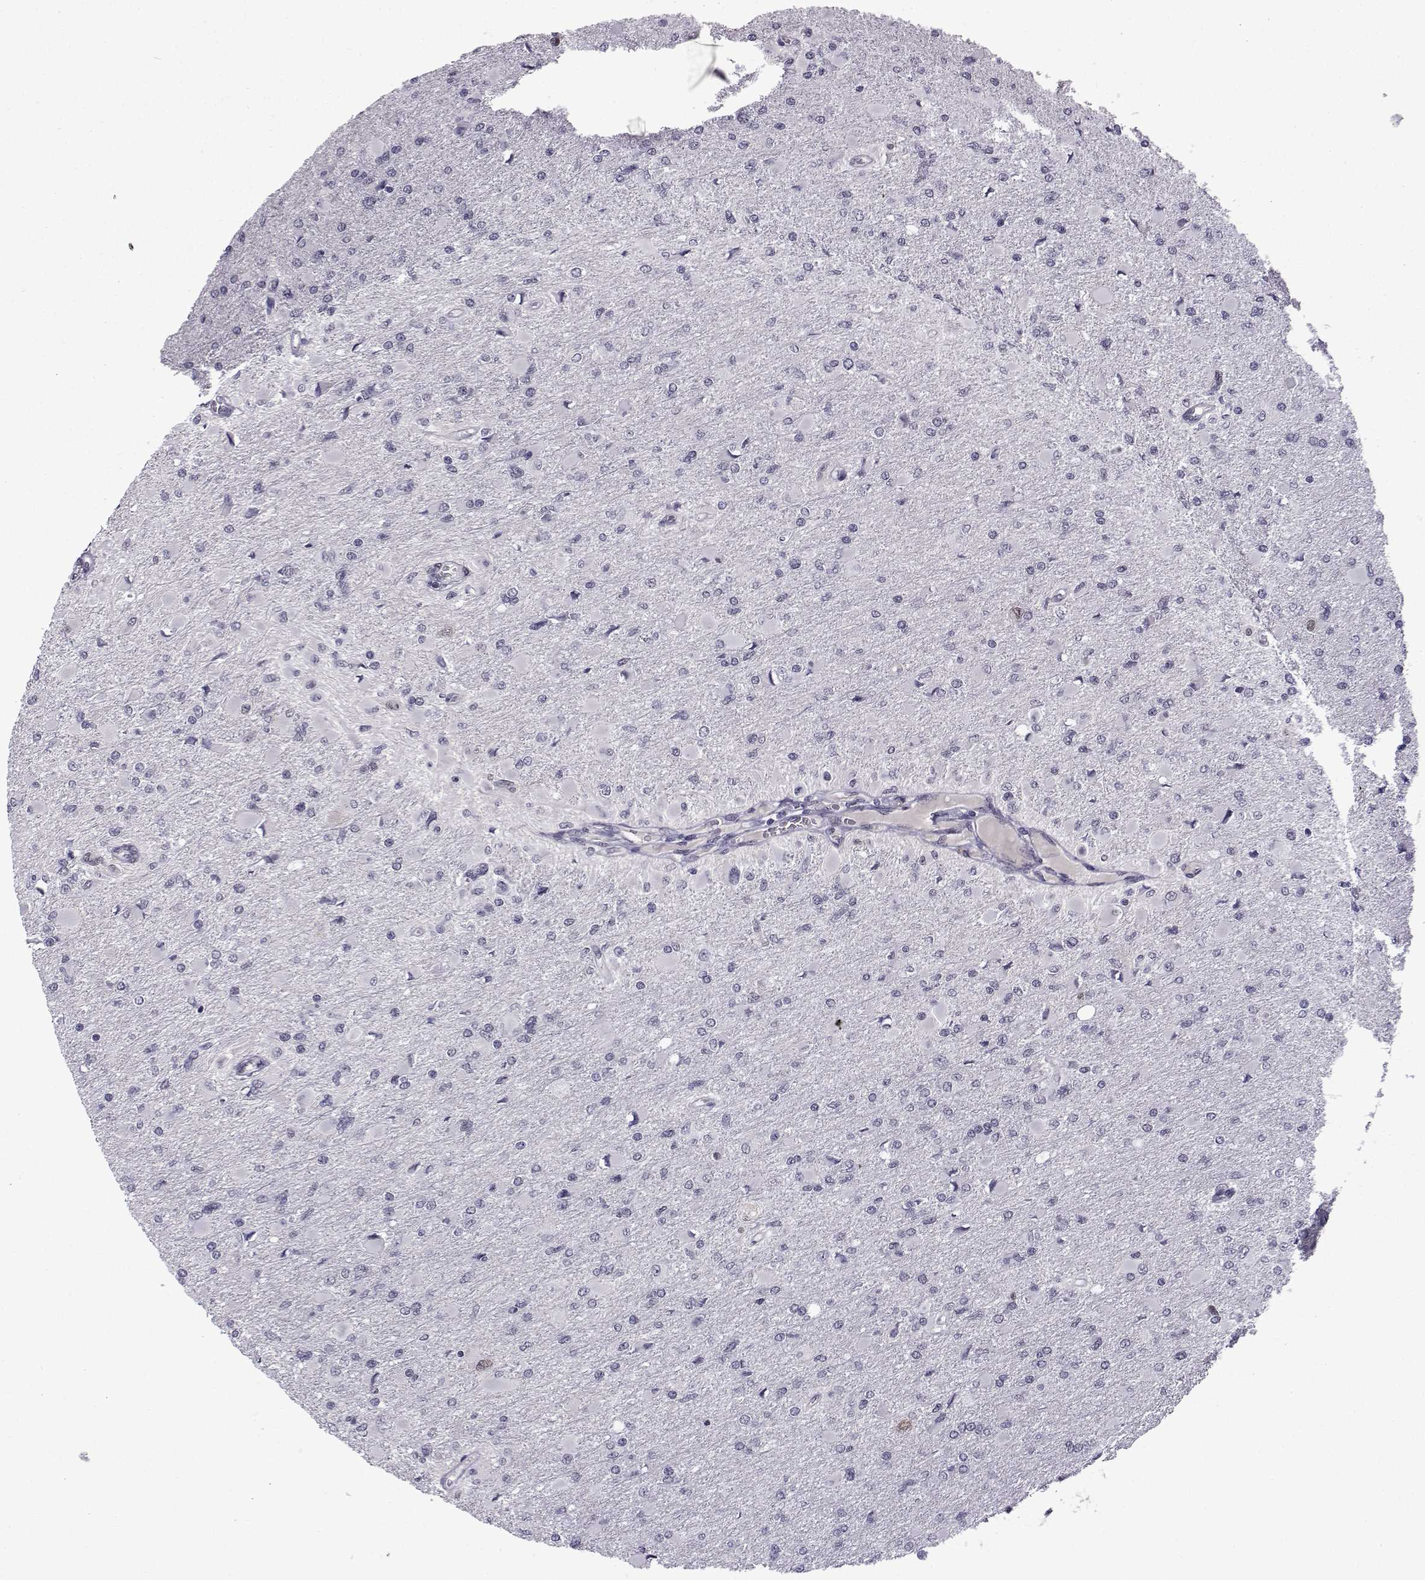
{"staining": {"intensity": "negative", "quantity": "none", "location": "none"}, "tissue": "glioma", "cell_type": "Tumor cells", "image_type": "cancer", "snomed": [{"axis": "morphology", "description": "Glioma, malignant, High grade"}, {"axis": "topography", "description": "Cerebral cortex"}], "caption": "A high-resolution image shows immunohistochemistry staining of glioma, which reveals no significant staining in tumor cells.", "gene": "RBM24", "patient": {"sex": "female", "age": 36}}